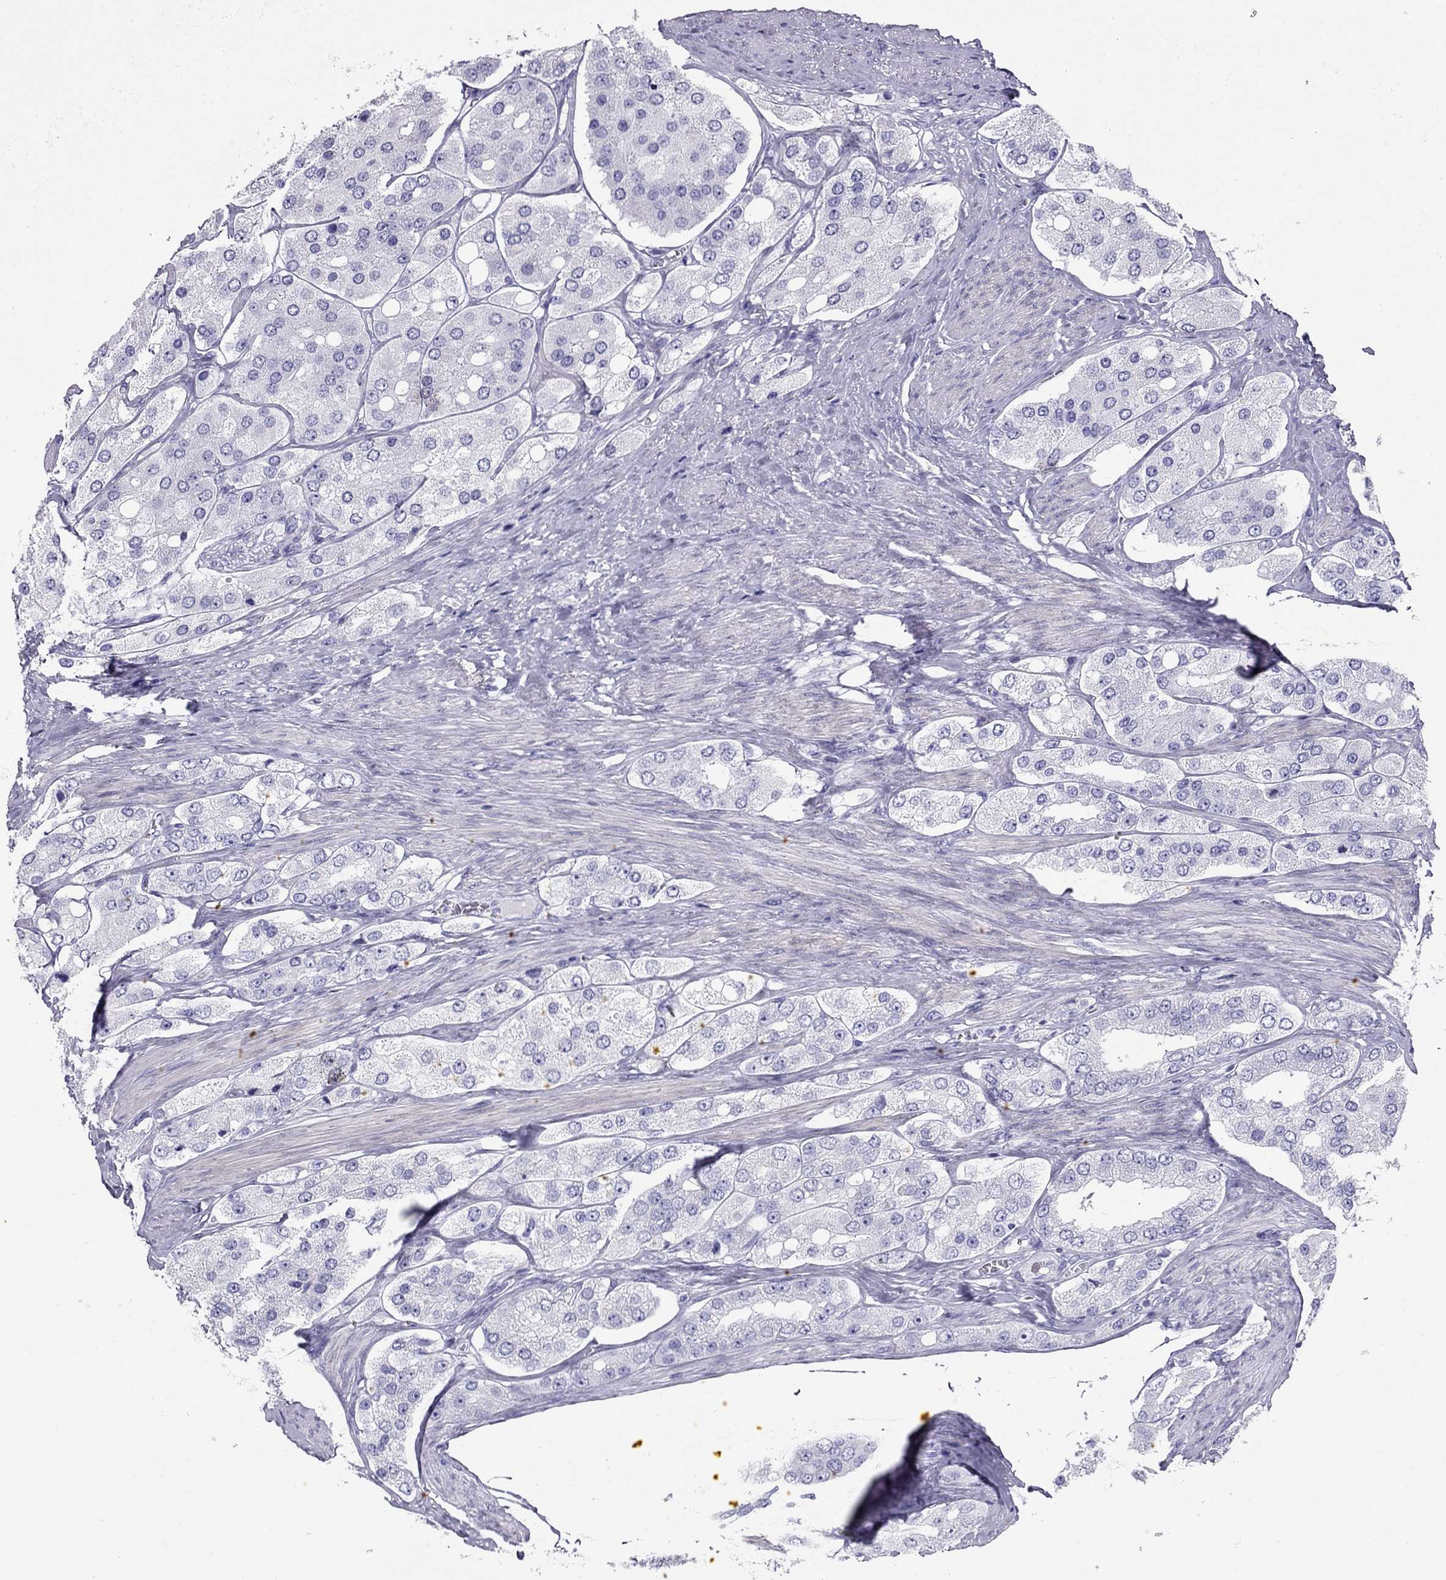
{"staining": {"intensity": "negative", "quantity": "none", "location": "none"}, "tissue": "prostate cancer", "cell_type": "Tumor cells", "image_type": "cancer", "snomed": [{"axis": "morphology", "description": "Adenocarcinoma, Low grade"}, {"axis": "topography", "description": "Prostate"}], "caption": "IHC histopathology image of neoplastic tissue: human prostate adenocarcinoma (low-grade) stained with DAB (3,3'-diaminobenzidine) shows no significant protein positivity in tumor cells.", "gene": "PDE6A", "patient": {"sex": "male", "age": 69}}